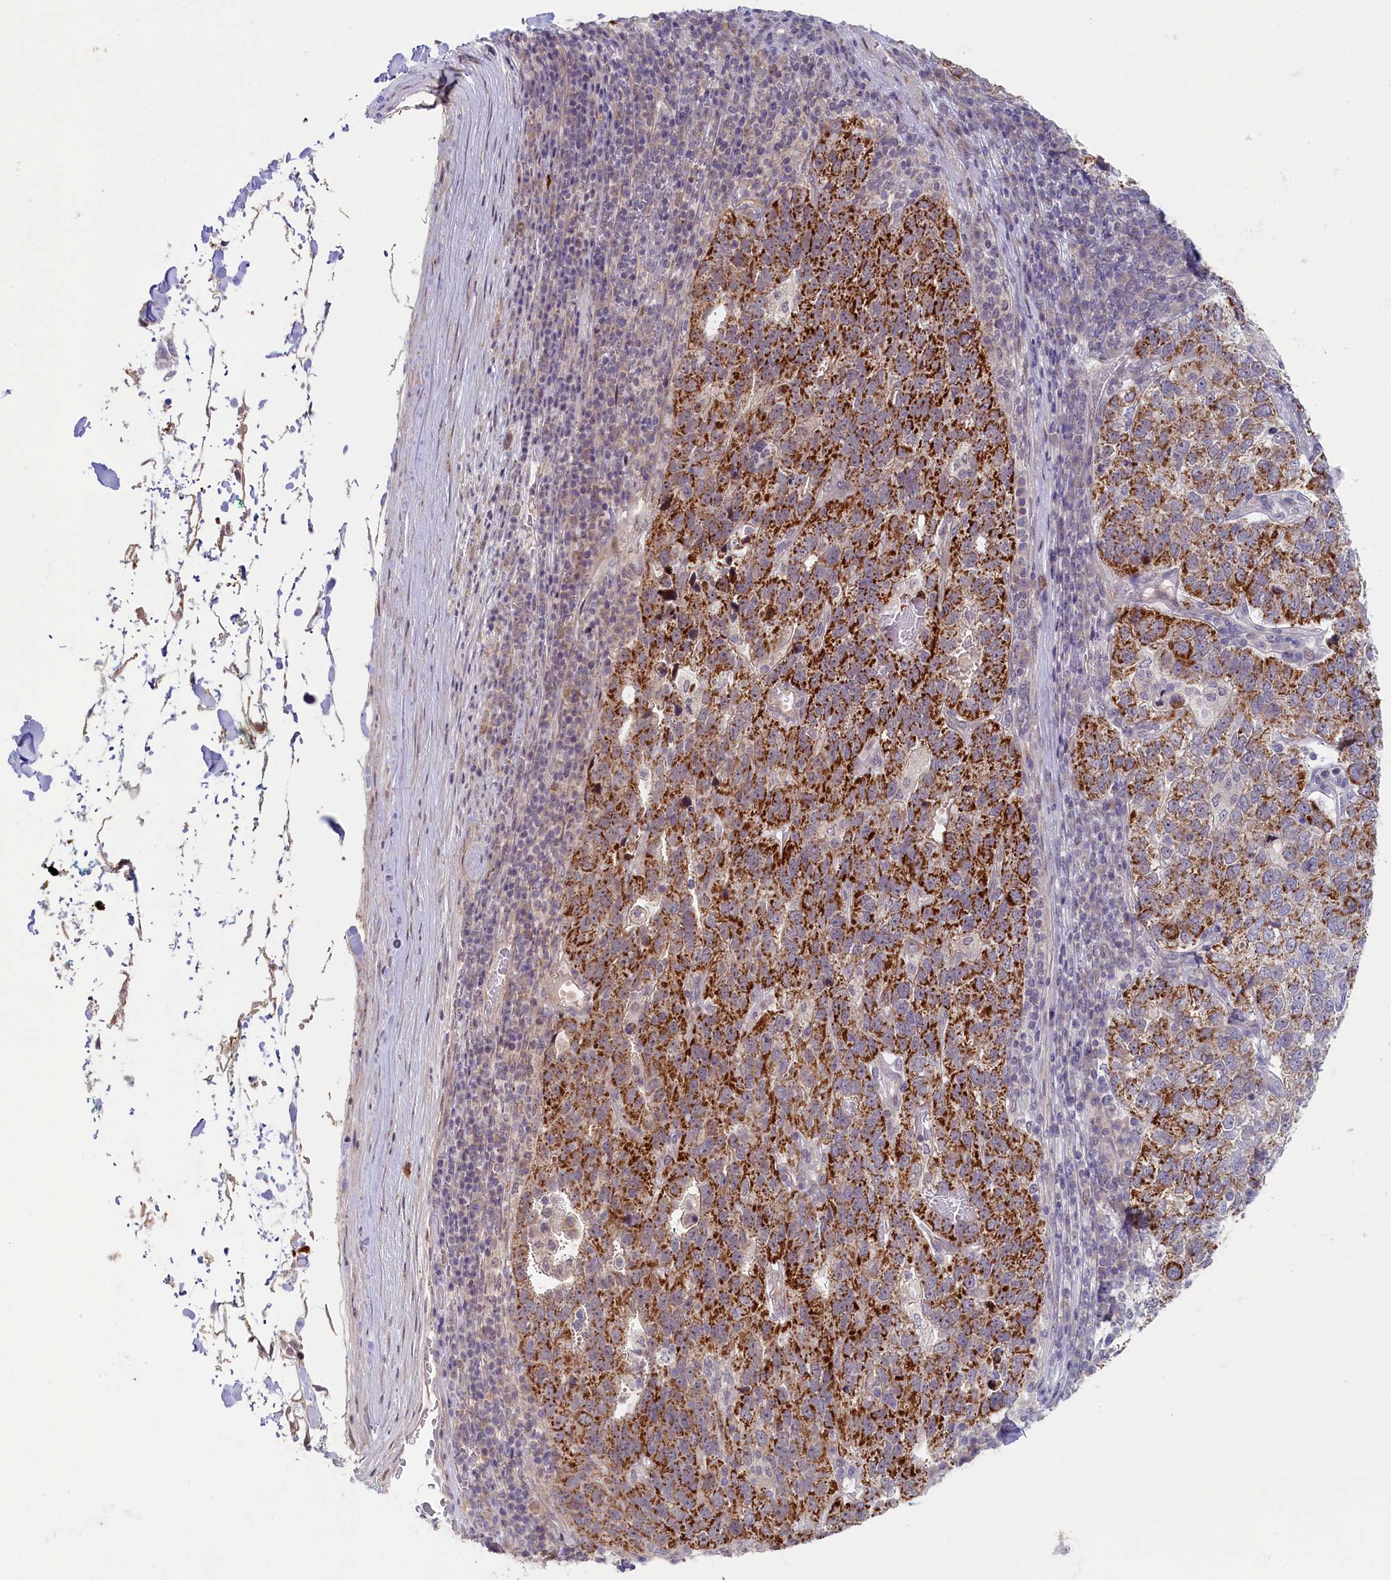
{"staining": {"intensity": "strong", "quantity": "25%-75%", "location": "cytoplasmic/membranous"}, "tissue": "pancreatic cancer", "cell_type": "Tumor cells", "image_type": "cancer", "snomed": [{"axis": "morphology", "description": "Adenocarcinoma, NOS"}, {"axis": "topography", "description": "Pancreas"}], "caption": "A micrograph of pancreatic cancer (adenocarcinoma) stained for a protein shows strong cytoplasmic/membranous brown staining in tumor cells. Nuclei are stained in blue.", "gene": "CCL23", "patient": {"sex": "female", "age": 61}}